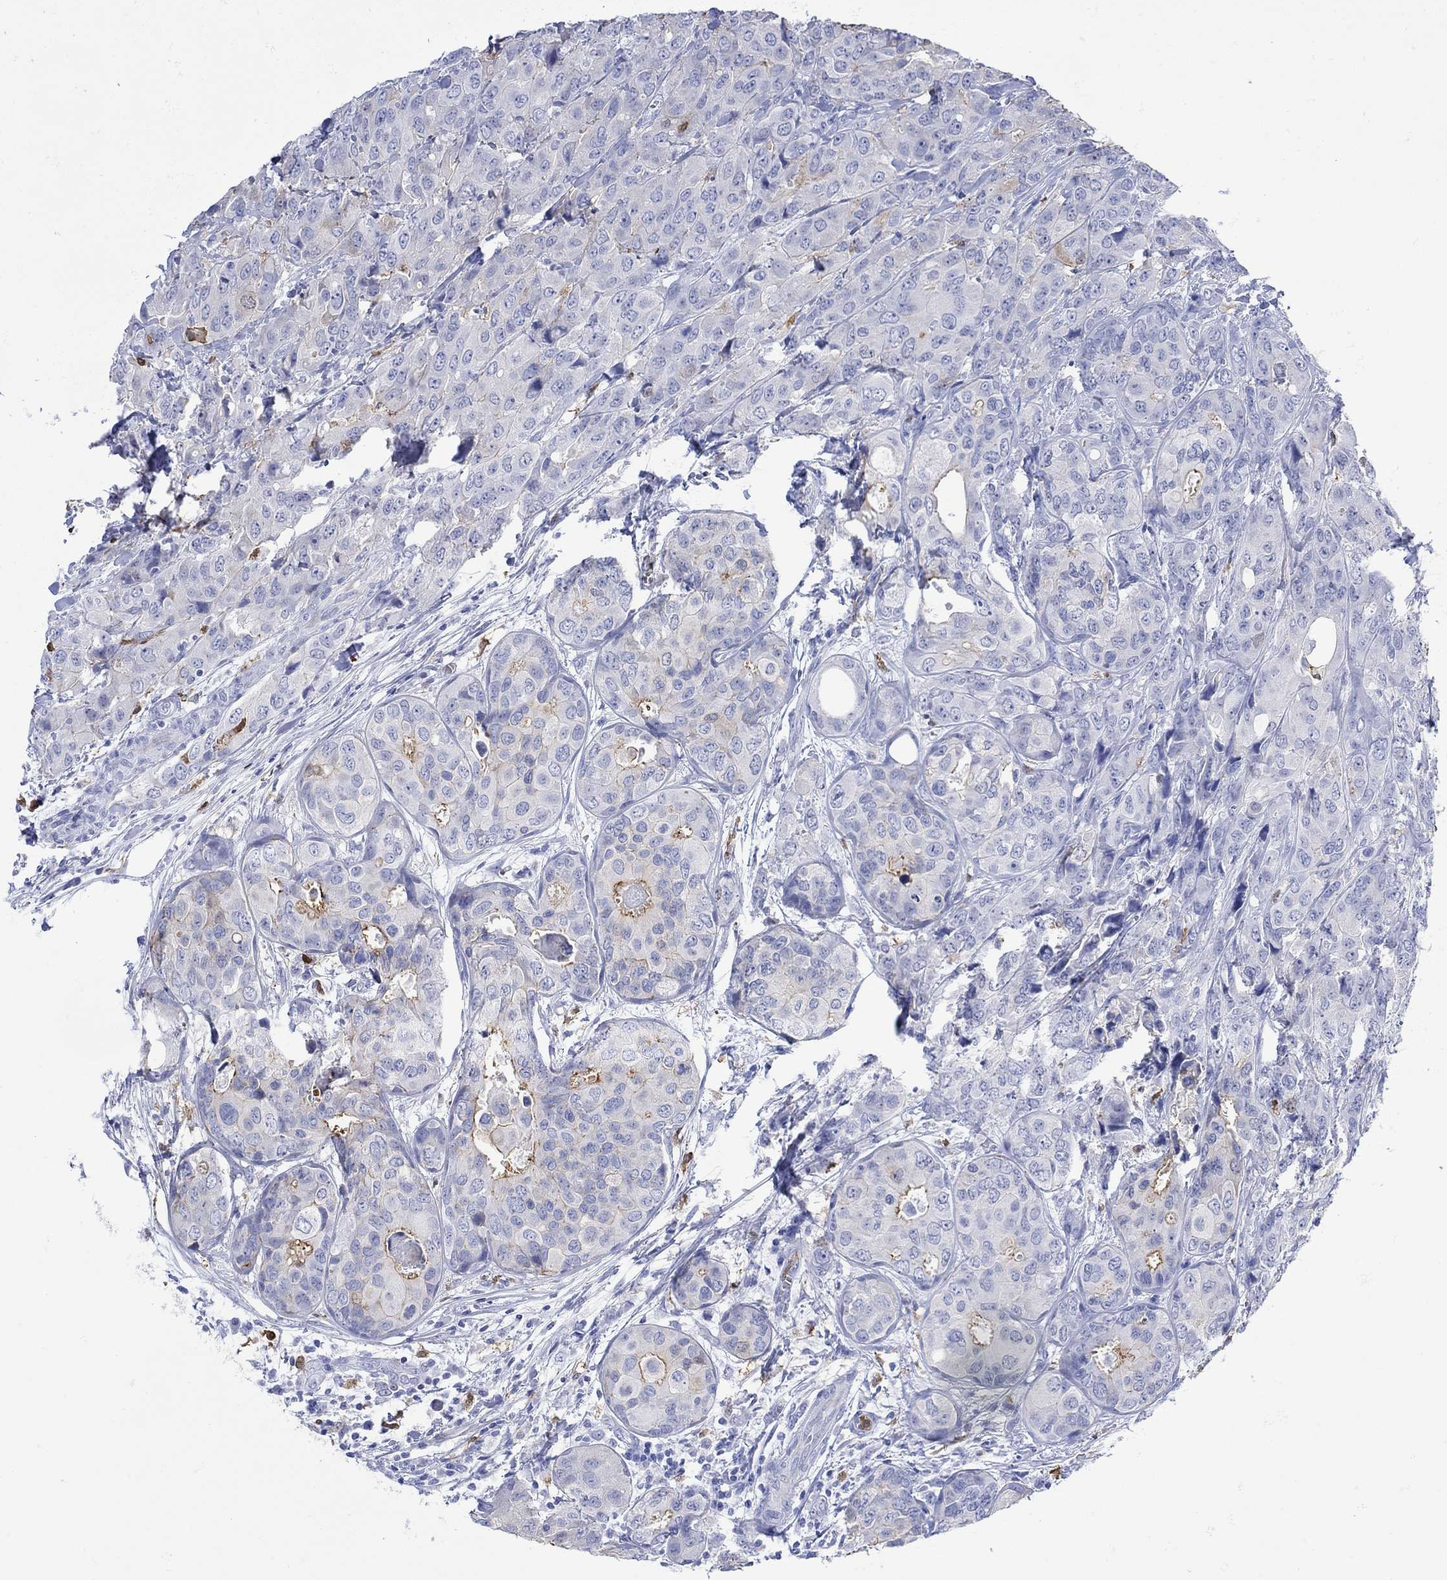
{"staining": {"intensity": "weak", "quantity": "<25%", "location": "cytoplasmic/membranous"}, "tissue": "breast cancer", "cell_type": "Tumor cells", "image_type": "cancer", "snomed": [{"axis": "morphology", "description": "Duct carcinoma"}, {"axis": "topography", "description": "Breast"}], "caption": "An immunohistochemistry photomicrograph of breast cancer is shown. There is no staining in tumor cells of breast cancer.", "gene": "LINGO3", "patient": {"sex": "female", "age": 43}}